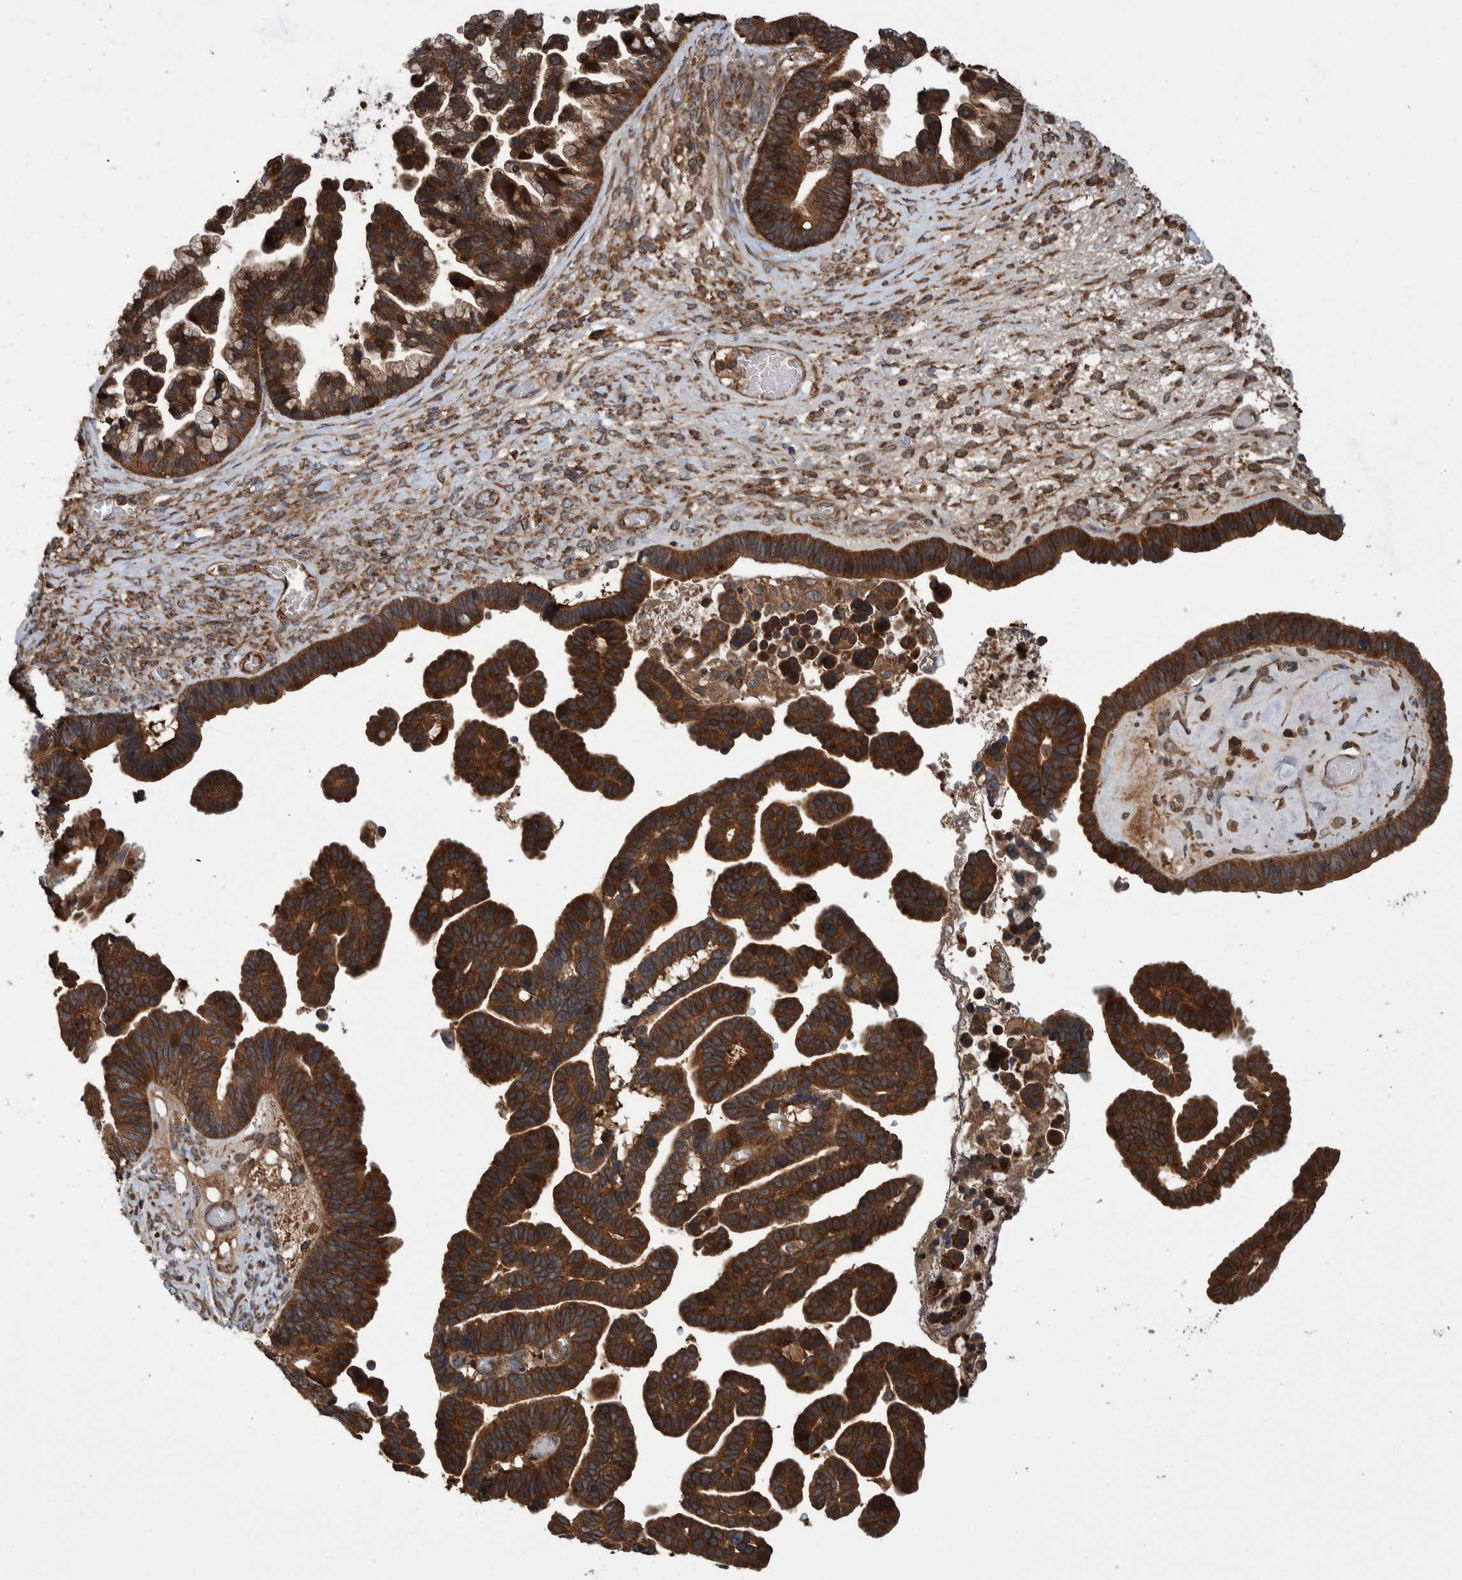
{"staining": {"intensity": "strong", "quantity": ">75%", "location": "cytoplasmic/membranous"}, "tissue": "ovarian cancer", "cell_type": "Tumor cells", "image_type": "cancer", "snomed": [{"axis": "morphology", "description": "Cystadenocarcinoma, serous, NOS"}, {"axis": "topography", "description": "Ovary"}], "caption": "Brown immunohistochemical staining in human ovarian cancer exhibits strong cytoplasmic/membranous expression in approximately >75% of tumor cells. (DAB (3,3'-diaminobenzidine) IHC, brown staining for protein, blue staining for nuclei).", "gene": "VBP1", "patient": {"sex": "female", "age": 56}}